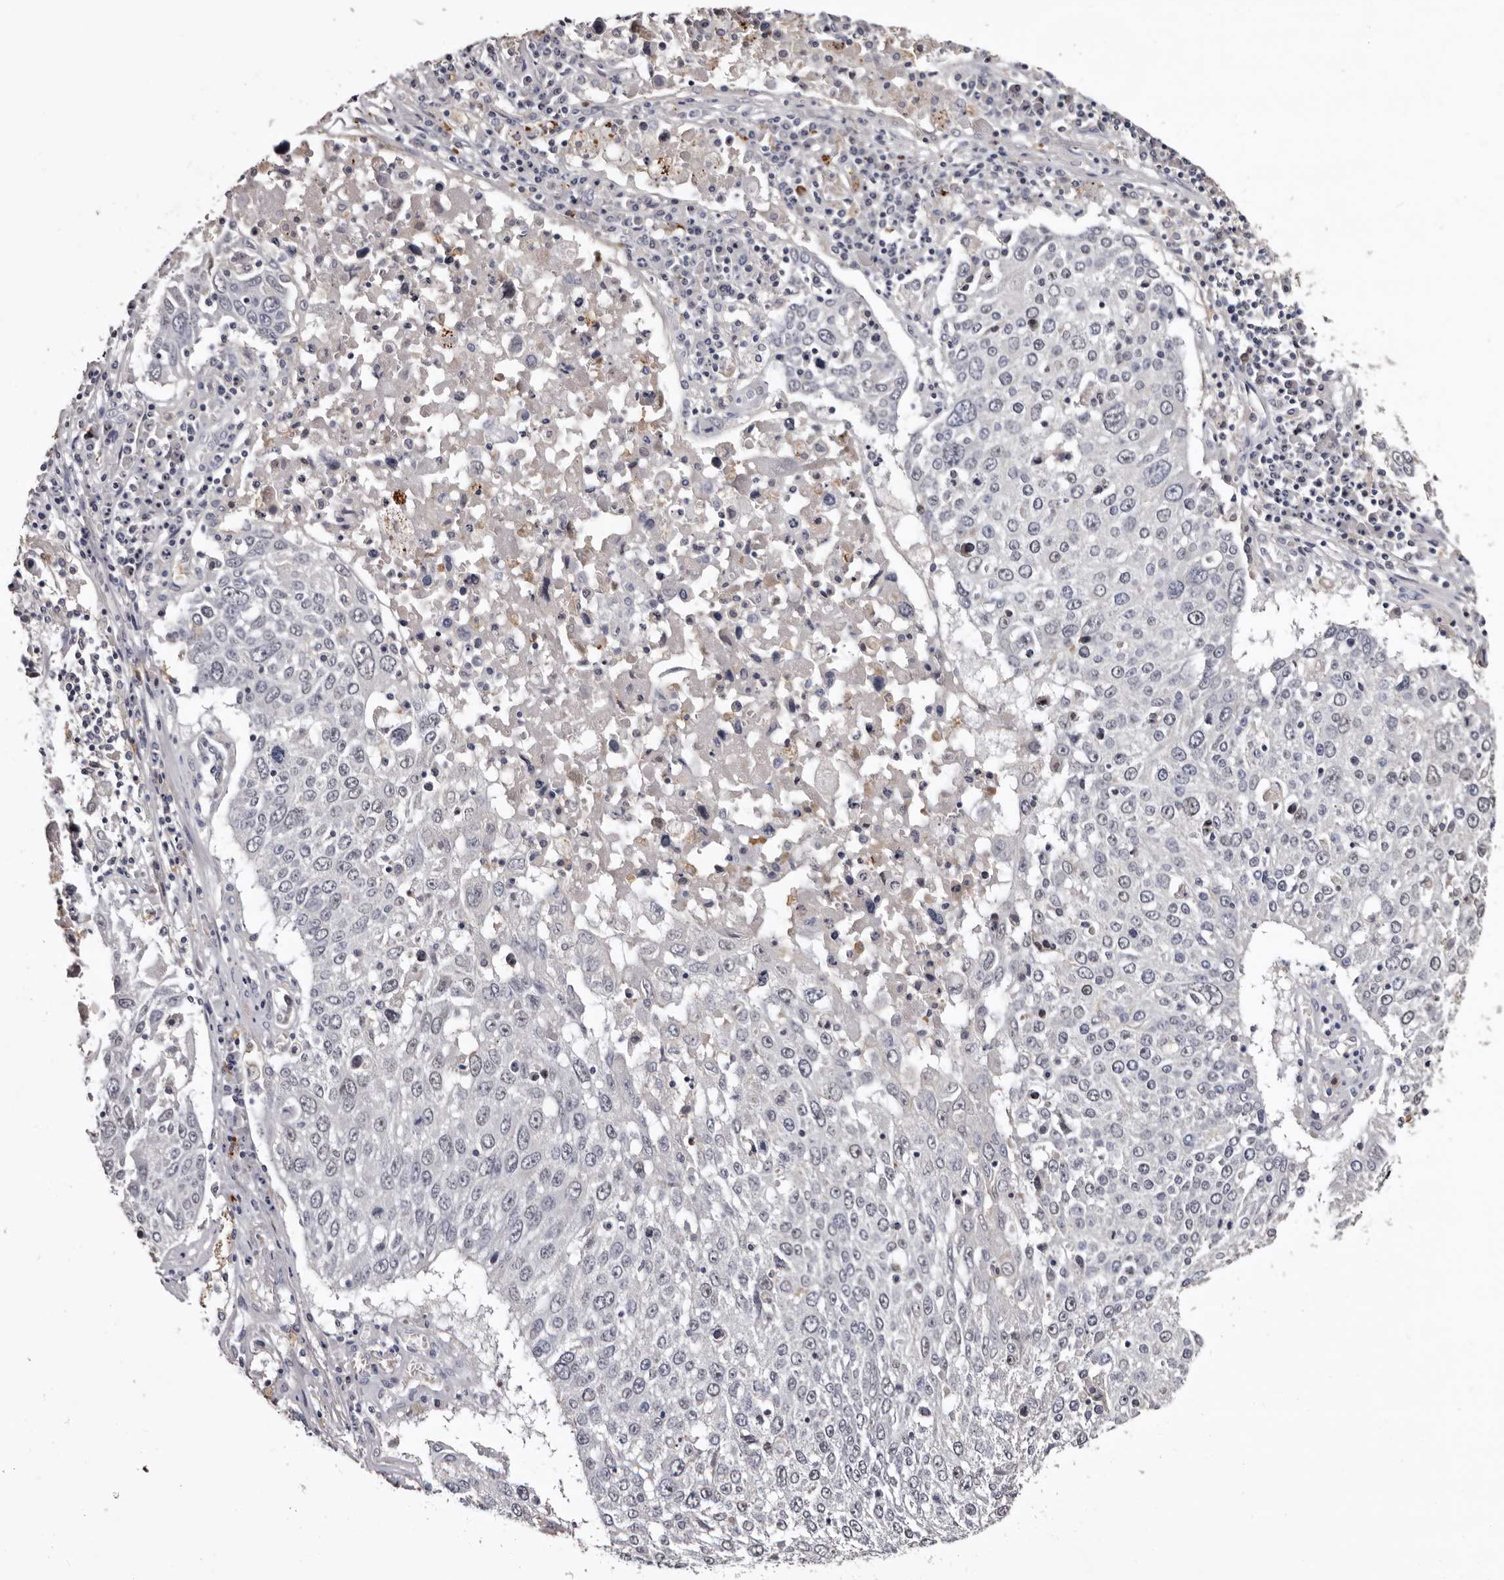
{"staining": {"intensity": "negative", "quantity": "none", "location": "none"}, "tissue": "lung cancer", "cell_type": "Tumor cells", "image_type": "cancer", "snomed": [{"axis": "morphology", "description": "Squamous cell carcinoma, NOS"}, {"axis": "topography", "description": "Lung"}], "caption": "Tumor cells show no significant positivity in squamous cell carcinoma (lung).", "gene": "SLC10A4", "patient": {"sex": "male", "age": 65}}